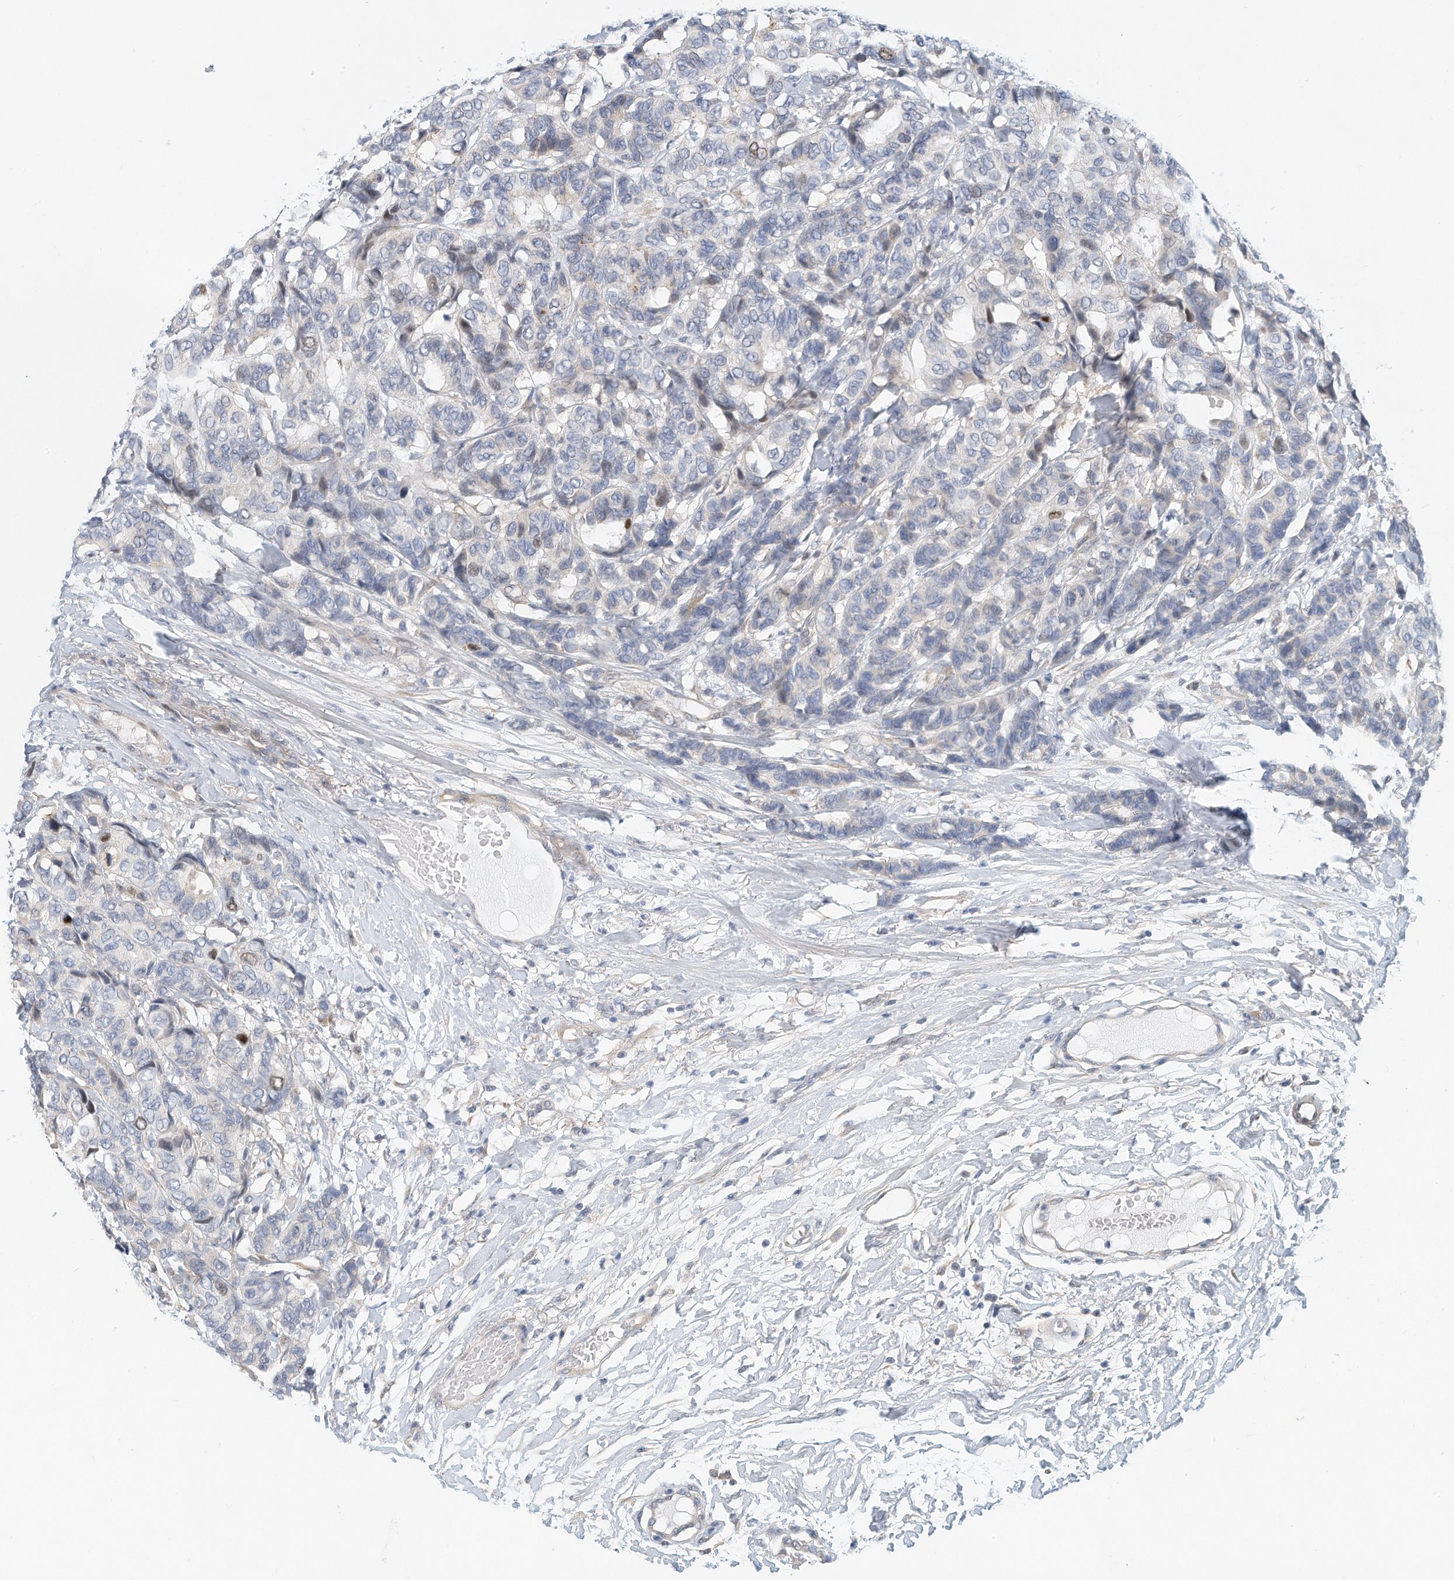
{"staining": {"intensity": "negative", "quantity": "none", "location": "none"}, "tissue": "breast cancer", "cell_type": "Tumor cells", "image_type": "cancer", "snomed": [{"axis": "morphology", "description": "Duct carcinoma"}, {"axis": "topography", "description": "Breast"}], "caption": "A high-resolution image shows IHC staining of intraductal carcinoma (breast), which displays no significant staining in tumor cells.", "gene": "ARHGAP28", "patient": {"sex": "female", "age": 87}}